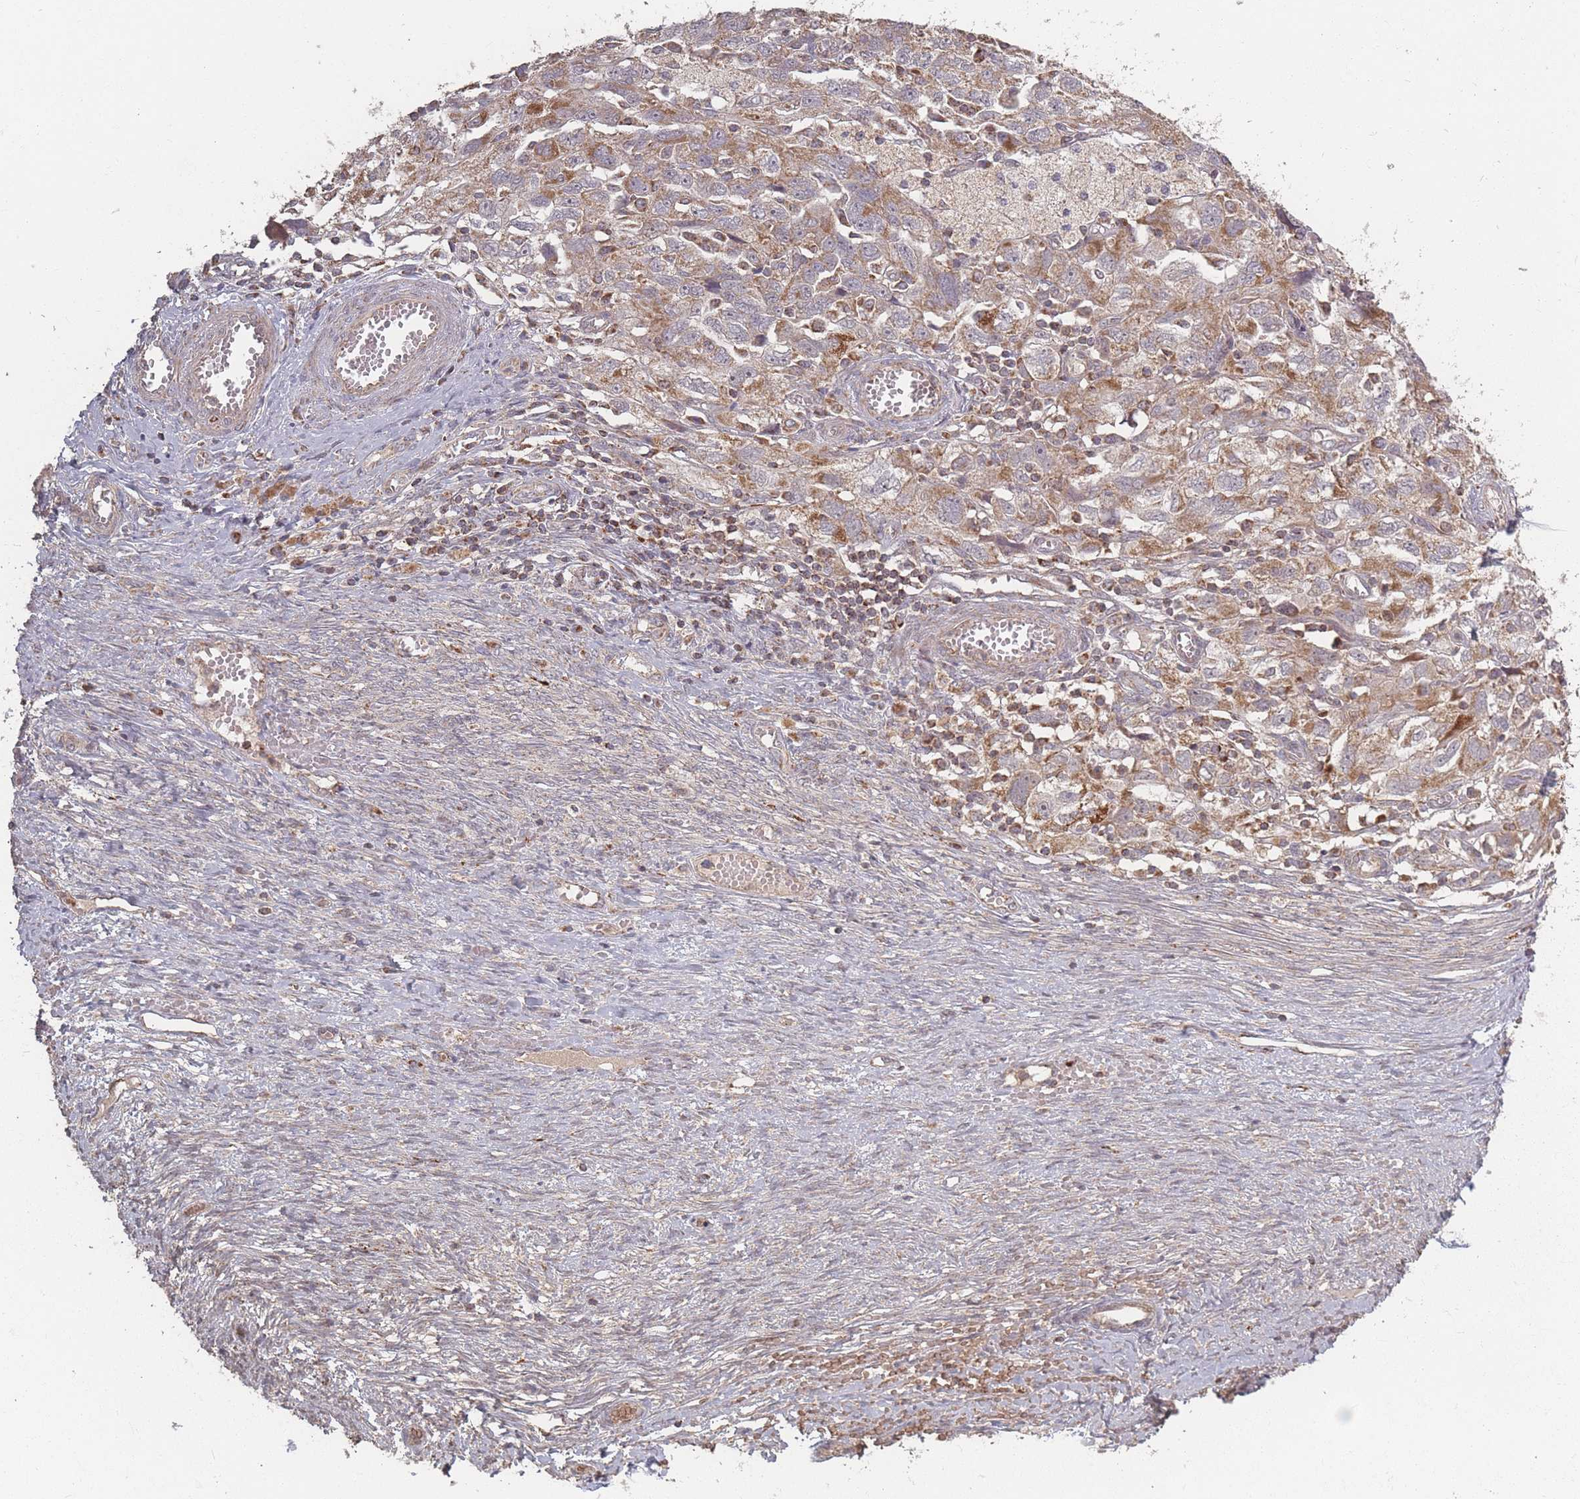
{"staining": {"intensity": "moderate", "quantity": ">75%", "location": "cytoplasmic/membranous"}, "tissue": "ovarian cancer", "cell_type": "Tumor cells", "image_type": "cancer", "snomed": [{"axis": "morphology", "description": "Carcinoma, NOS"}, {"axis": "morphology", "description": "Cystadenocarcinoma, serous, NOS"}, {"axis": "topography", "description": "Ovary"}], "caption": "Immunohistochemistry (IHC) histopathology image of neoplastic tissue: human ovarian cancer stained using immunohistochemistry (IHC) displays medium levels of moderate protein expression localized specifically in the cytoplasmic/membranous of tumor cells, appearing as a cytoplasmic/membranous brown color.", "gene": "LYRM7", "patient": {"sex": "female", "age": 69}}